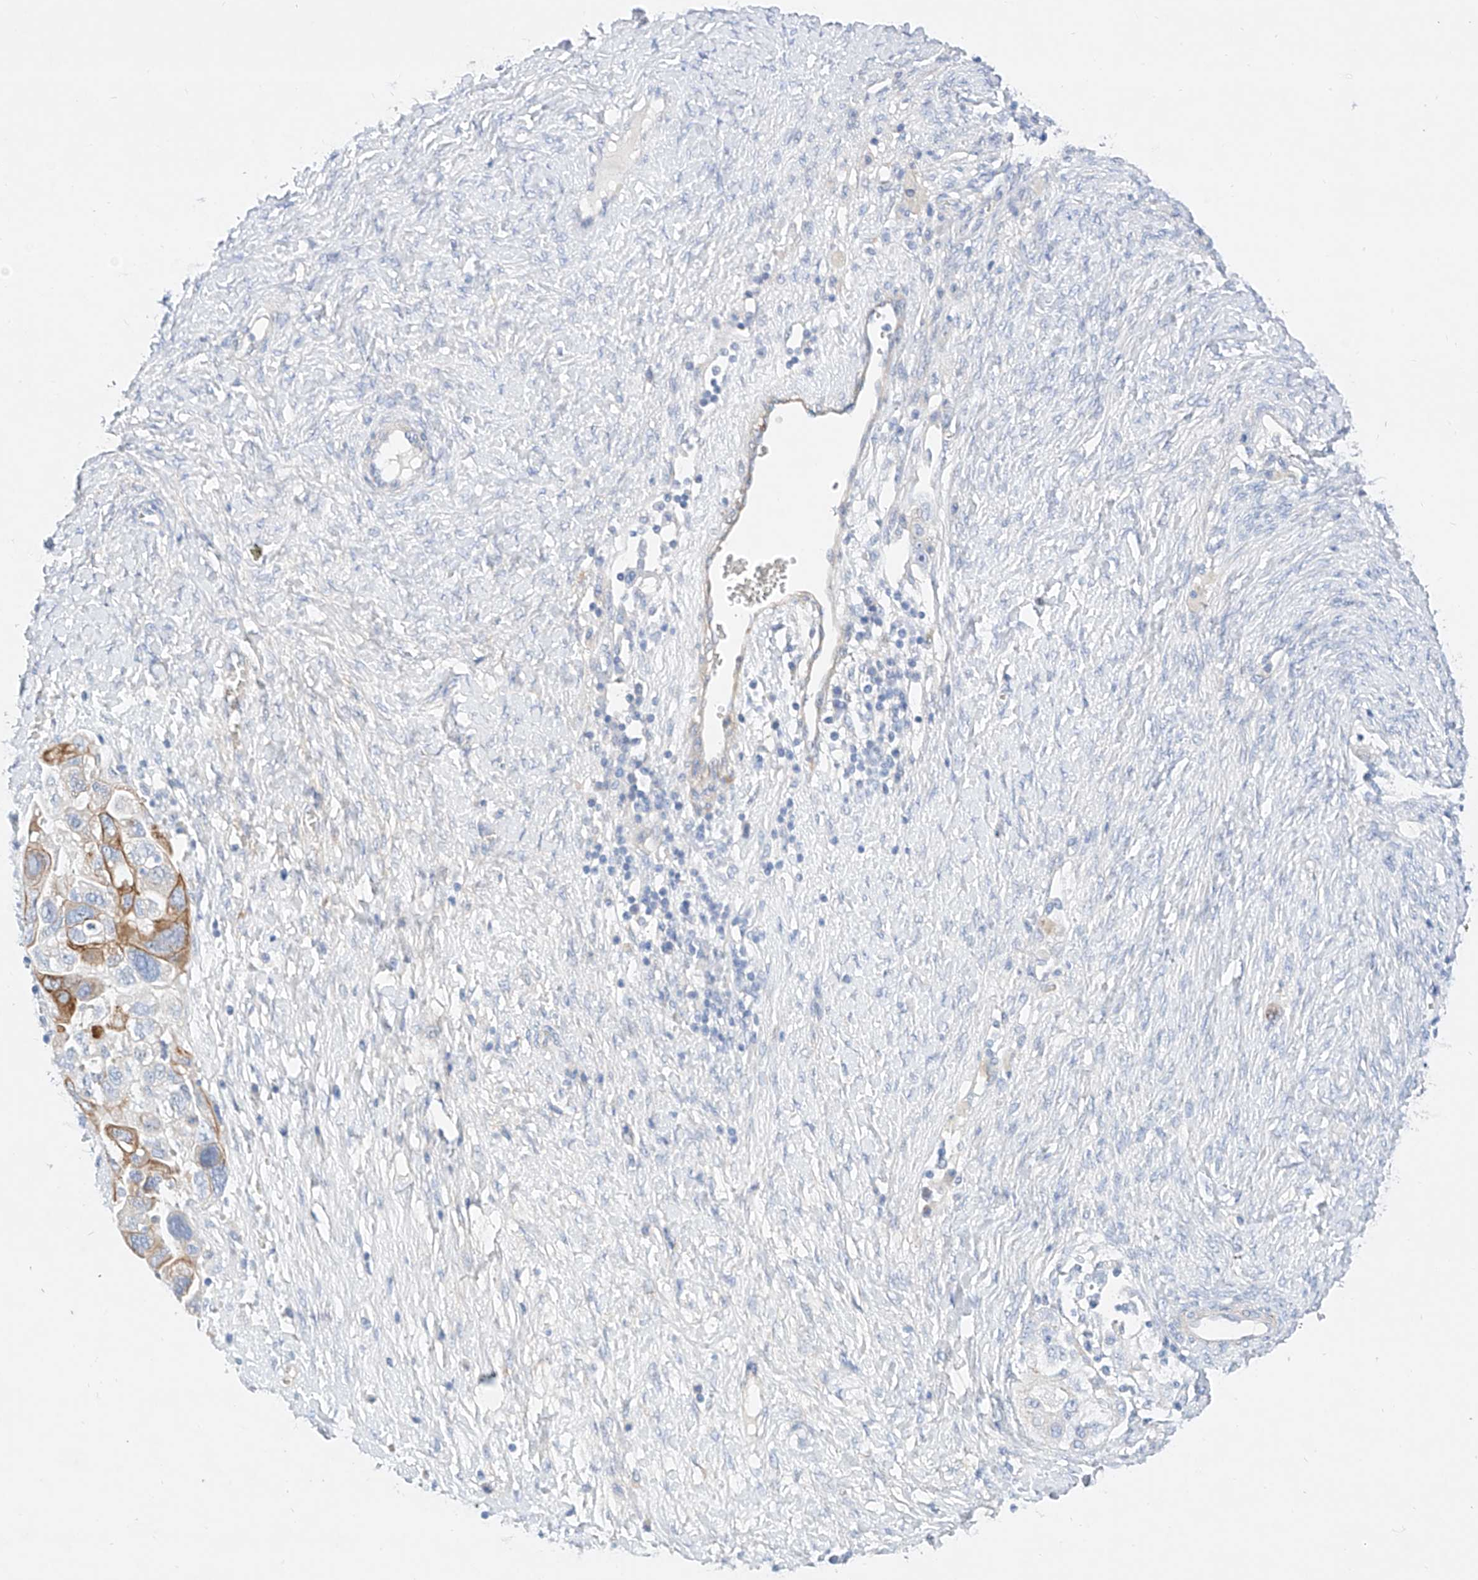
{"staining": {"intensity": "moderate", "quantity": "<25%", "location": "cytoplasmic/membranous"}, "tissue": "ovarian cancer", "cell_type": "Tumor cells", "image_type": "cancer", "snomed": [{"axis": "morphology", "description": "Carcinoma, NOS"}, {"axis": "morphology", "description": "Cystadenocarcinoma, serous, NOS"}, {"axis": "topography", "description": "Ovary"}], "caption": "An immunohistochemistry micrograph of tumor tissue is shown. Protein staining in brown highlights moderate cytoplasmic/membranous positivity in ovarian cancer (serous cystadenocarcinoma) within tumor cells.", "gene": "SBSPON", "patient": {"sex": "female", "age": 69}}